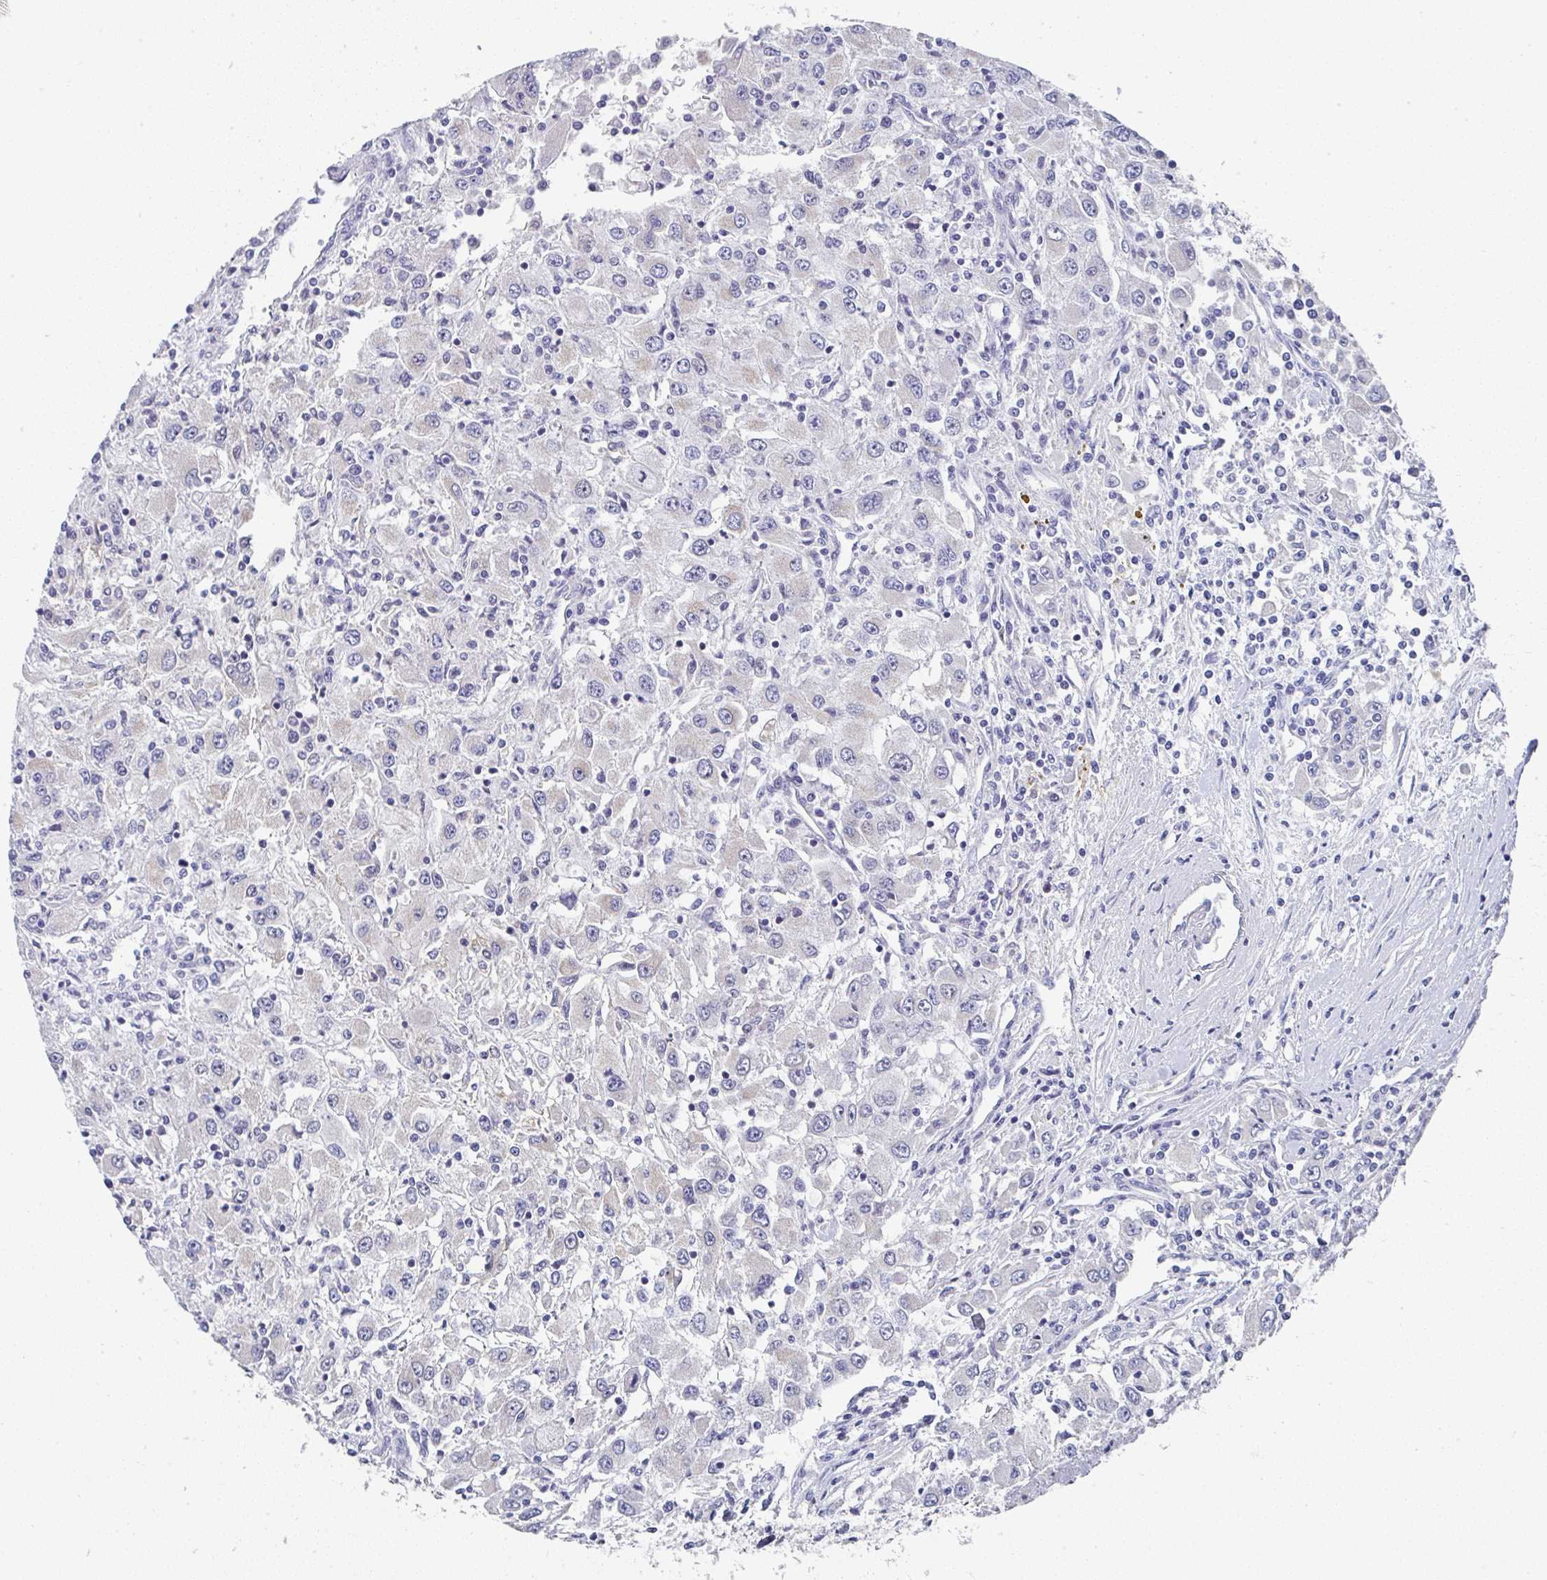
{"staining": {"intensity": "negative", "quantity": "none", "location": "none"}, "tissue": "renal cancer", "cell_type": "Tumor cells", "image_type": "cancer", "snomed": [{"axis": "morphology", "description": "Adenocarcinoma, NOS"}, {"axis": "topography", "description": "Kidney"}], "caption": "Immunohistochemistry micrograph of renal cancer stained for a protein (brown), which exhibits no expression in tumor cells.", "gene": "NCF1", "patient": {"sex": "female", "age": 67}}